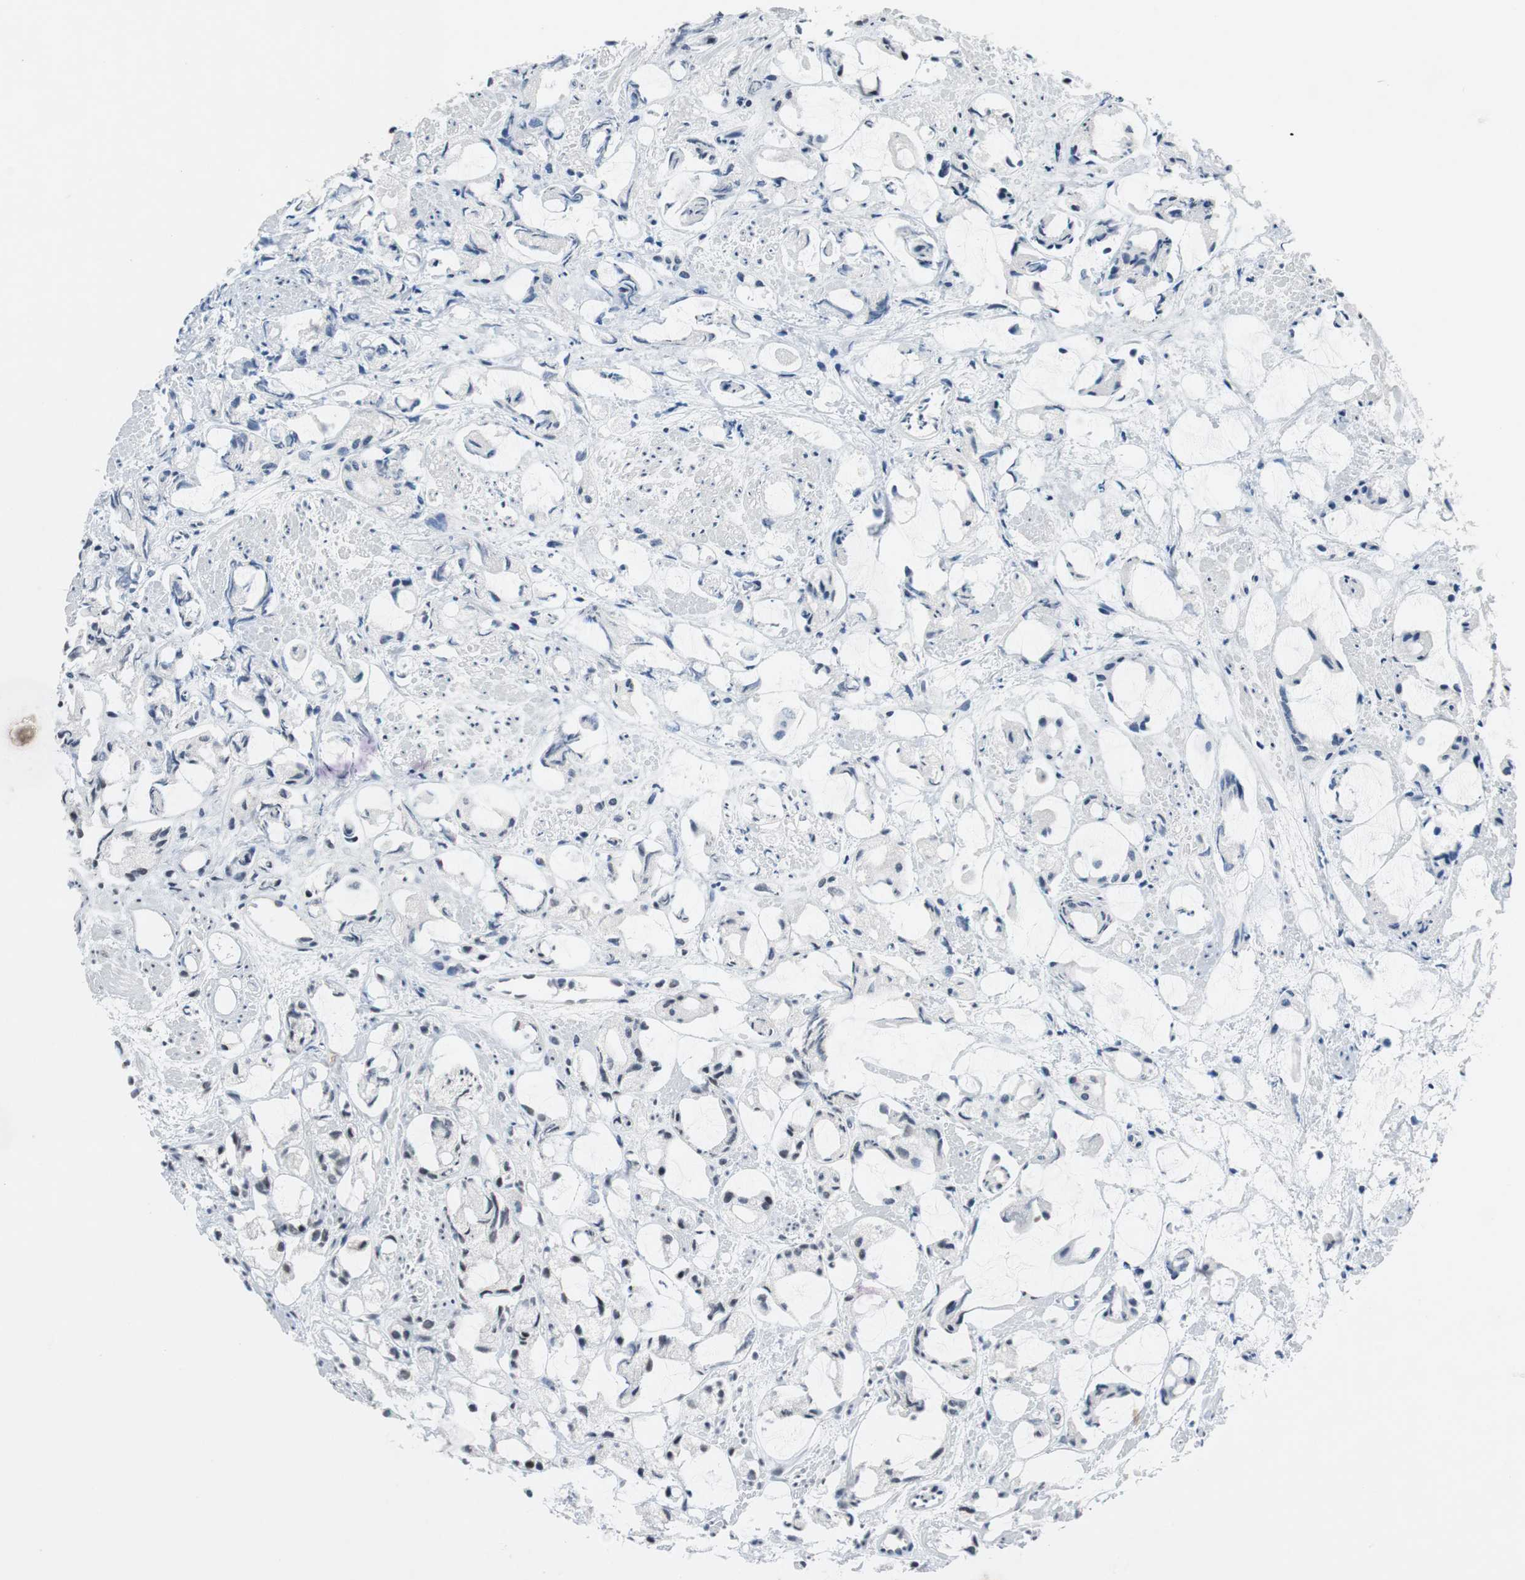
{"staining": {"intensity": "negative", "quantity": "none", "location": "none"}, "tissue": "prostate cancer", "cell_type": "Tumor cells", "image_type": "cancer", "snomed": [{"axis": "morphology", "description": "Adenocarcinoma, High grade"}, {"axis": "topography", "description": "Prostate"}], "caption": "This is an immunohistochemistry (IHC) histopathology image of prostate high-grade adenocarcinoma. There is no expression in tumor cells.", "gene": "HDAC3", "patient": {"sex": "male", "age": 85}}